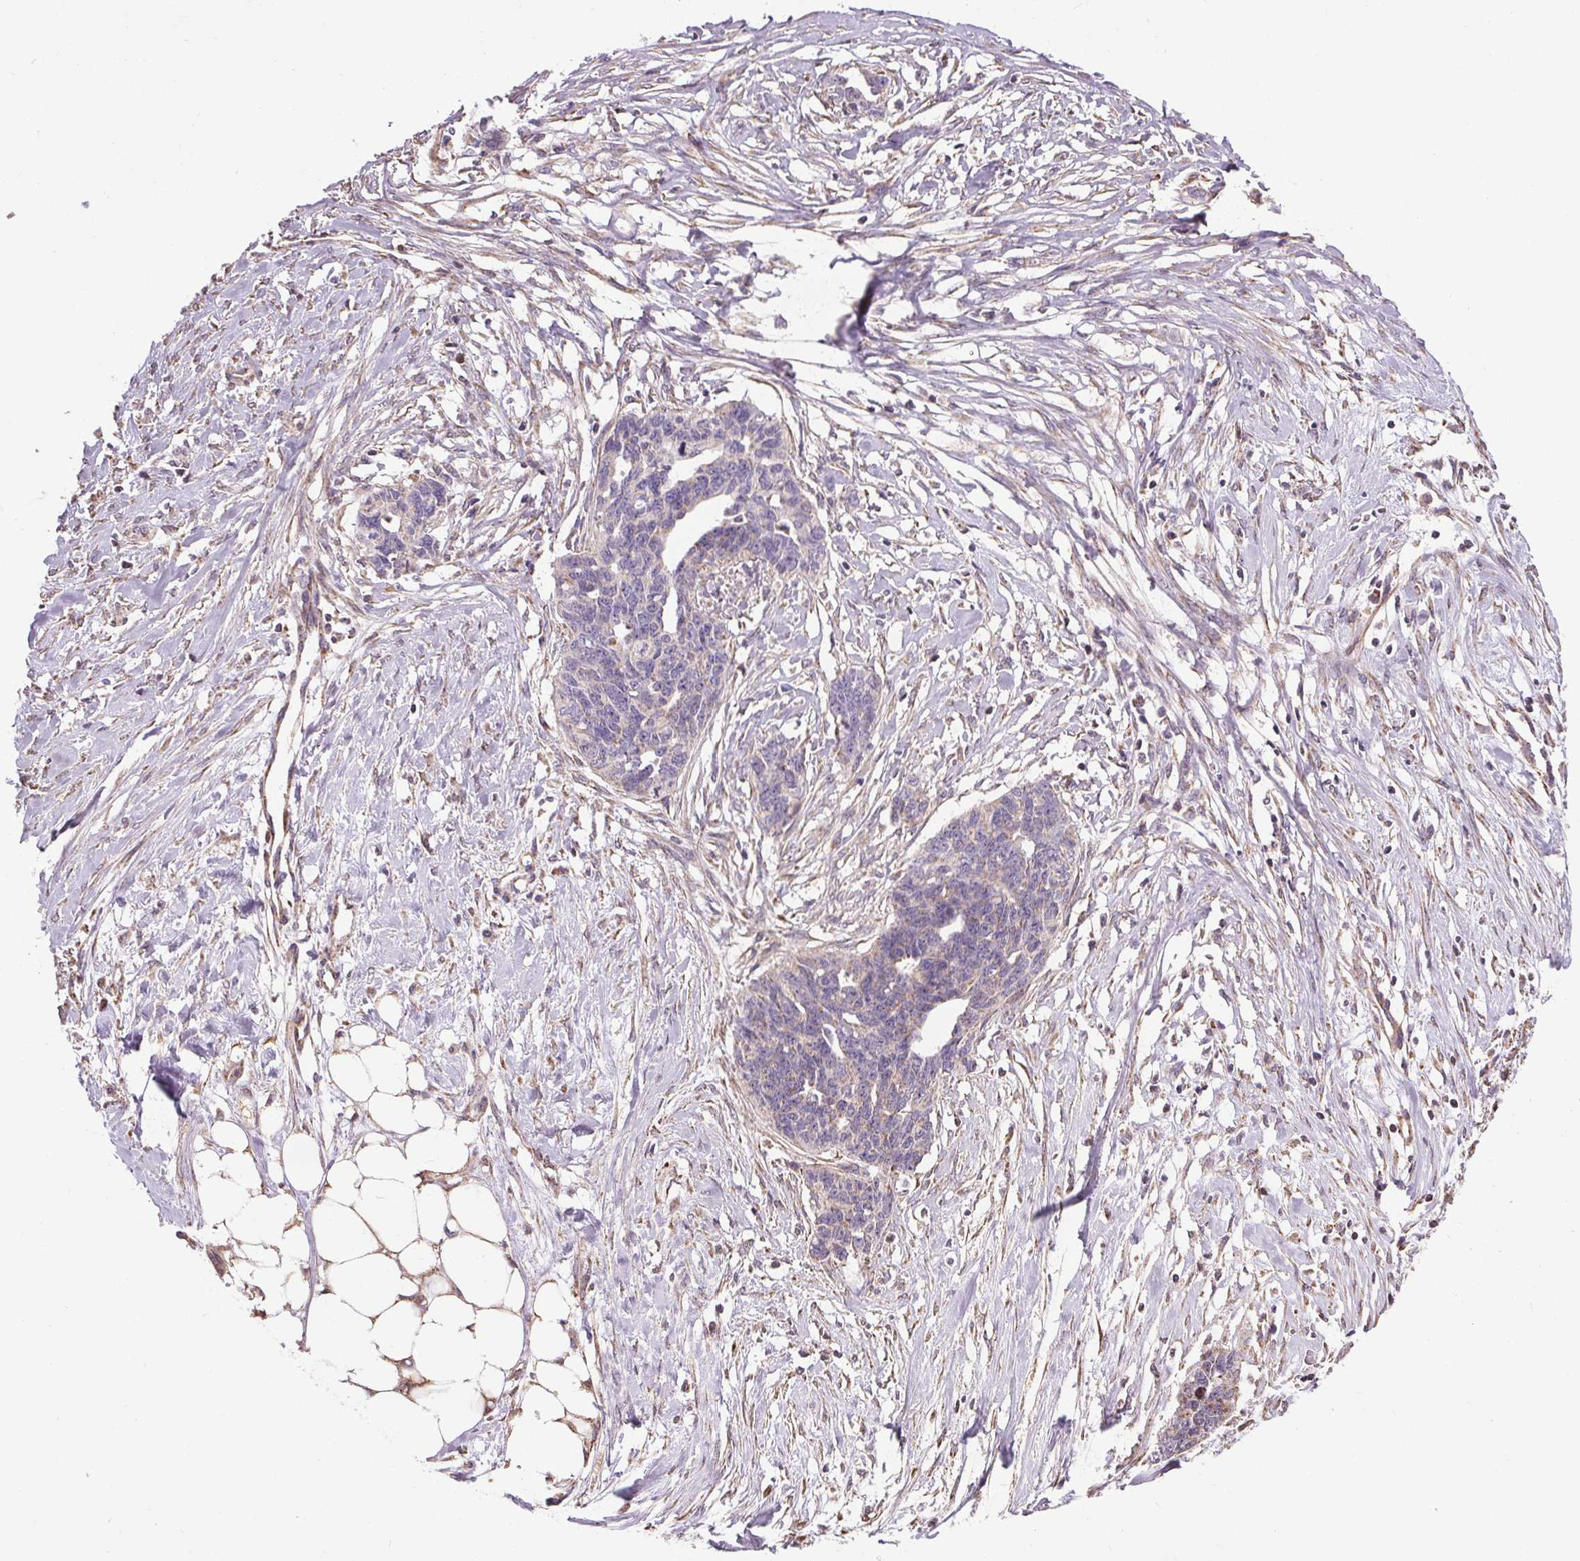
{"staining": {"intensity": "moderate", "quantity": "<25%", "location": "cytoplasmic/membranous"}, "tissue": "ovarian cancer", "cell_type": "Tumor cells", "image_type": "cancer", "snomed": [{"axis": "morphology", "description": "Cystadenocarcinoma, serous, NOS"}, {"axis": "topography", "description": "Ovary"}], "caption": "Protein staining reveals moderate cytoplasmic/membranous staining in about <25% of tumor cells in ovarian cancer.", "gene": "ZNF548", "patient": {"sex": "female", "age": 69}}